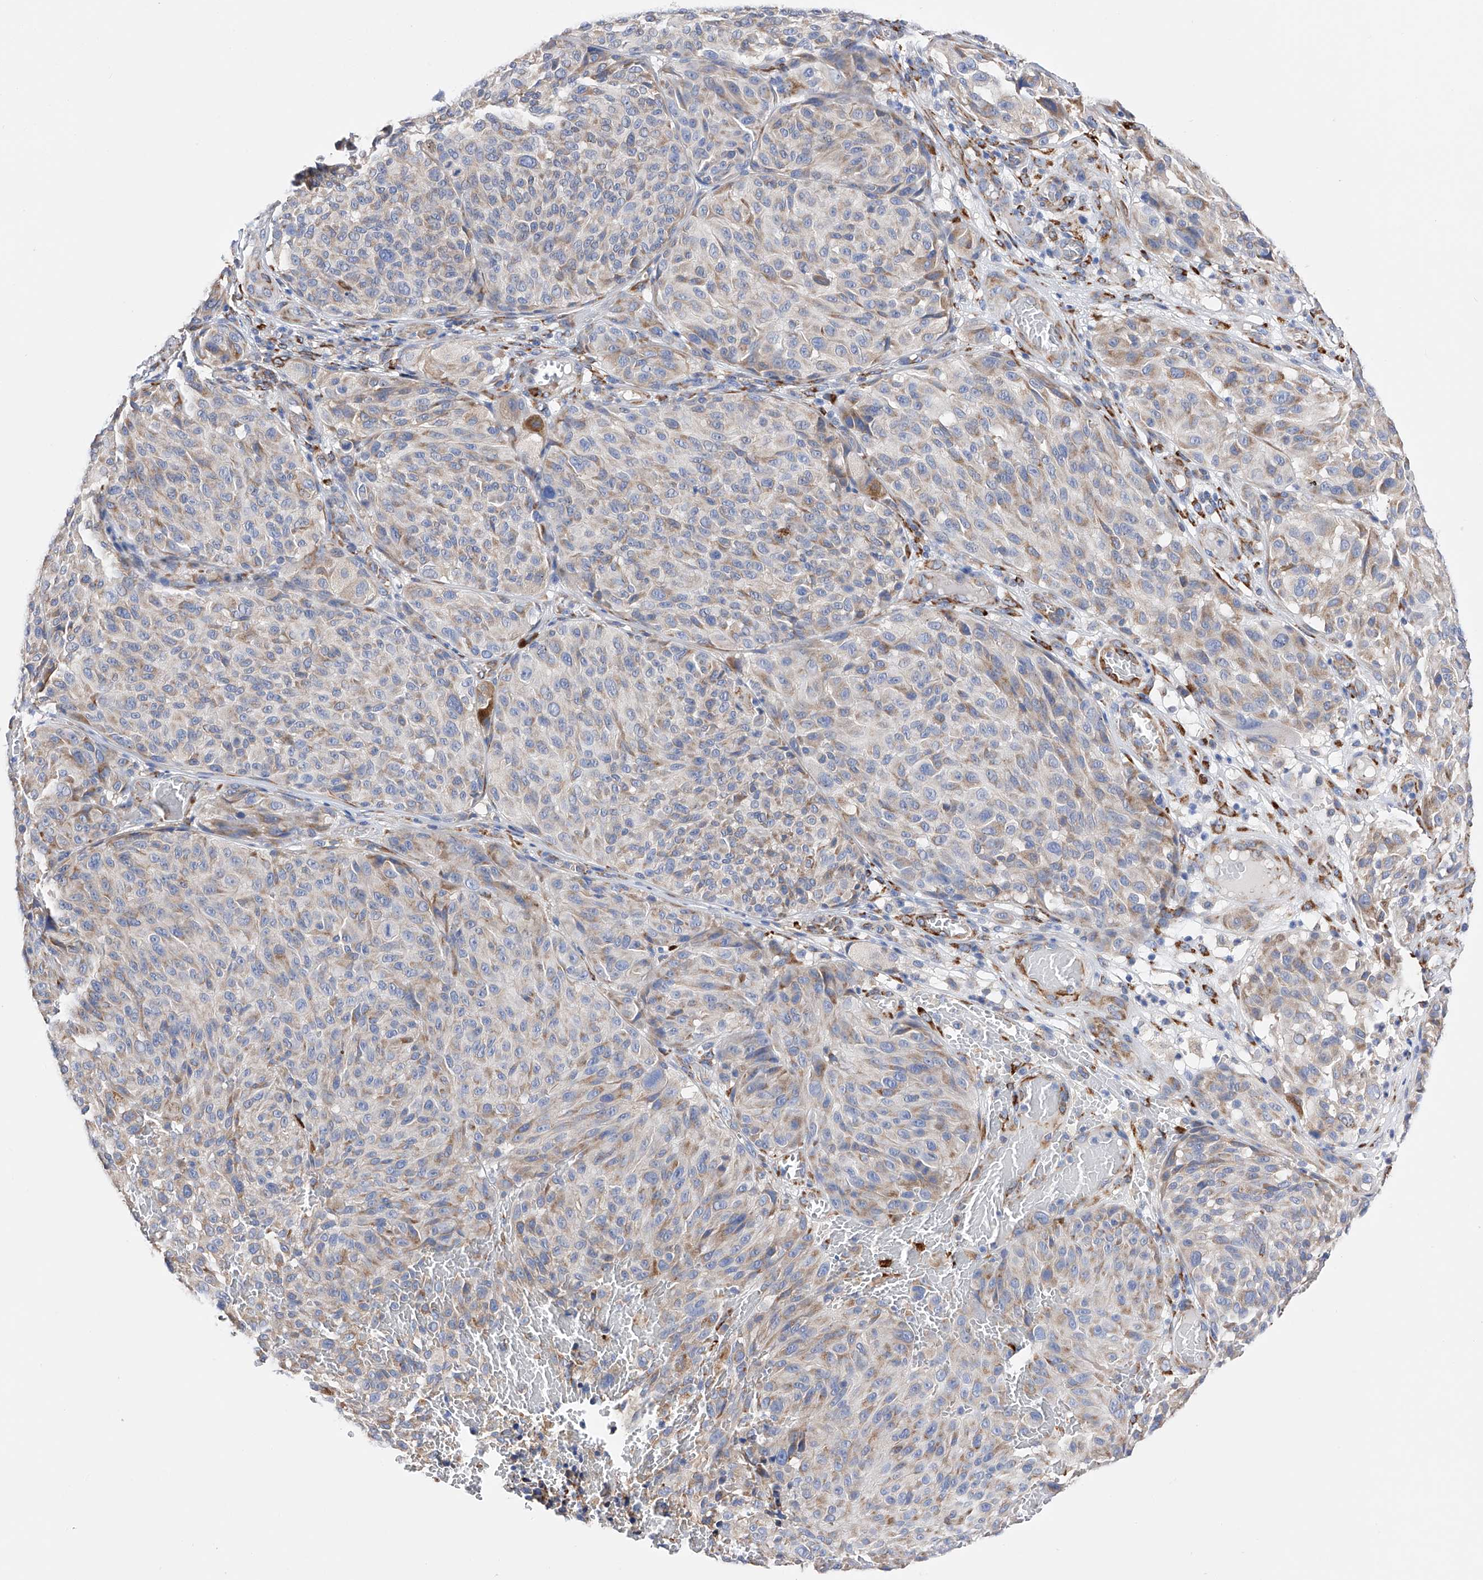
{"staining": {"intensity": "weak", "quantity": "25%-75%", "location": "cytoplasmic/membranous"}, "tissue": "melanoma", "cell_type": "Tumor cells", "image_type": "cancer", "snomed": [{"axis": "morphology", "description": "Malignant melanoma, NOS"}, {"axis": "topography", "description": "Skin"}], "caption": "Melanoma was stained to show a protein in brown. There is low levels of weak cytoplasmic/membranous staining in approximately 25%-75% of tumor cells. The protein of interest is stained brown, and the nuclei are stained in blue (DAB (3,3'-diaminobenzidine) IHC with brightfield microscopy, high magnification).", "gene": "PDIA5", "patient": {"sex": "male", "age": 83}}